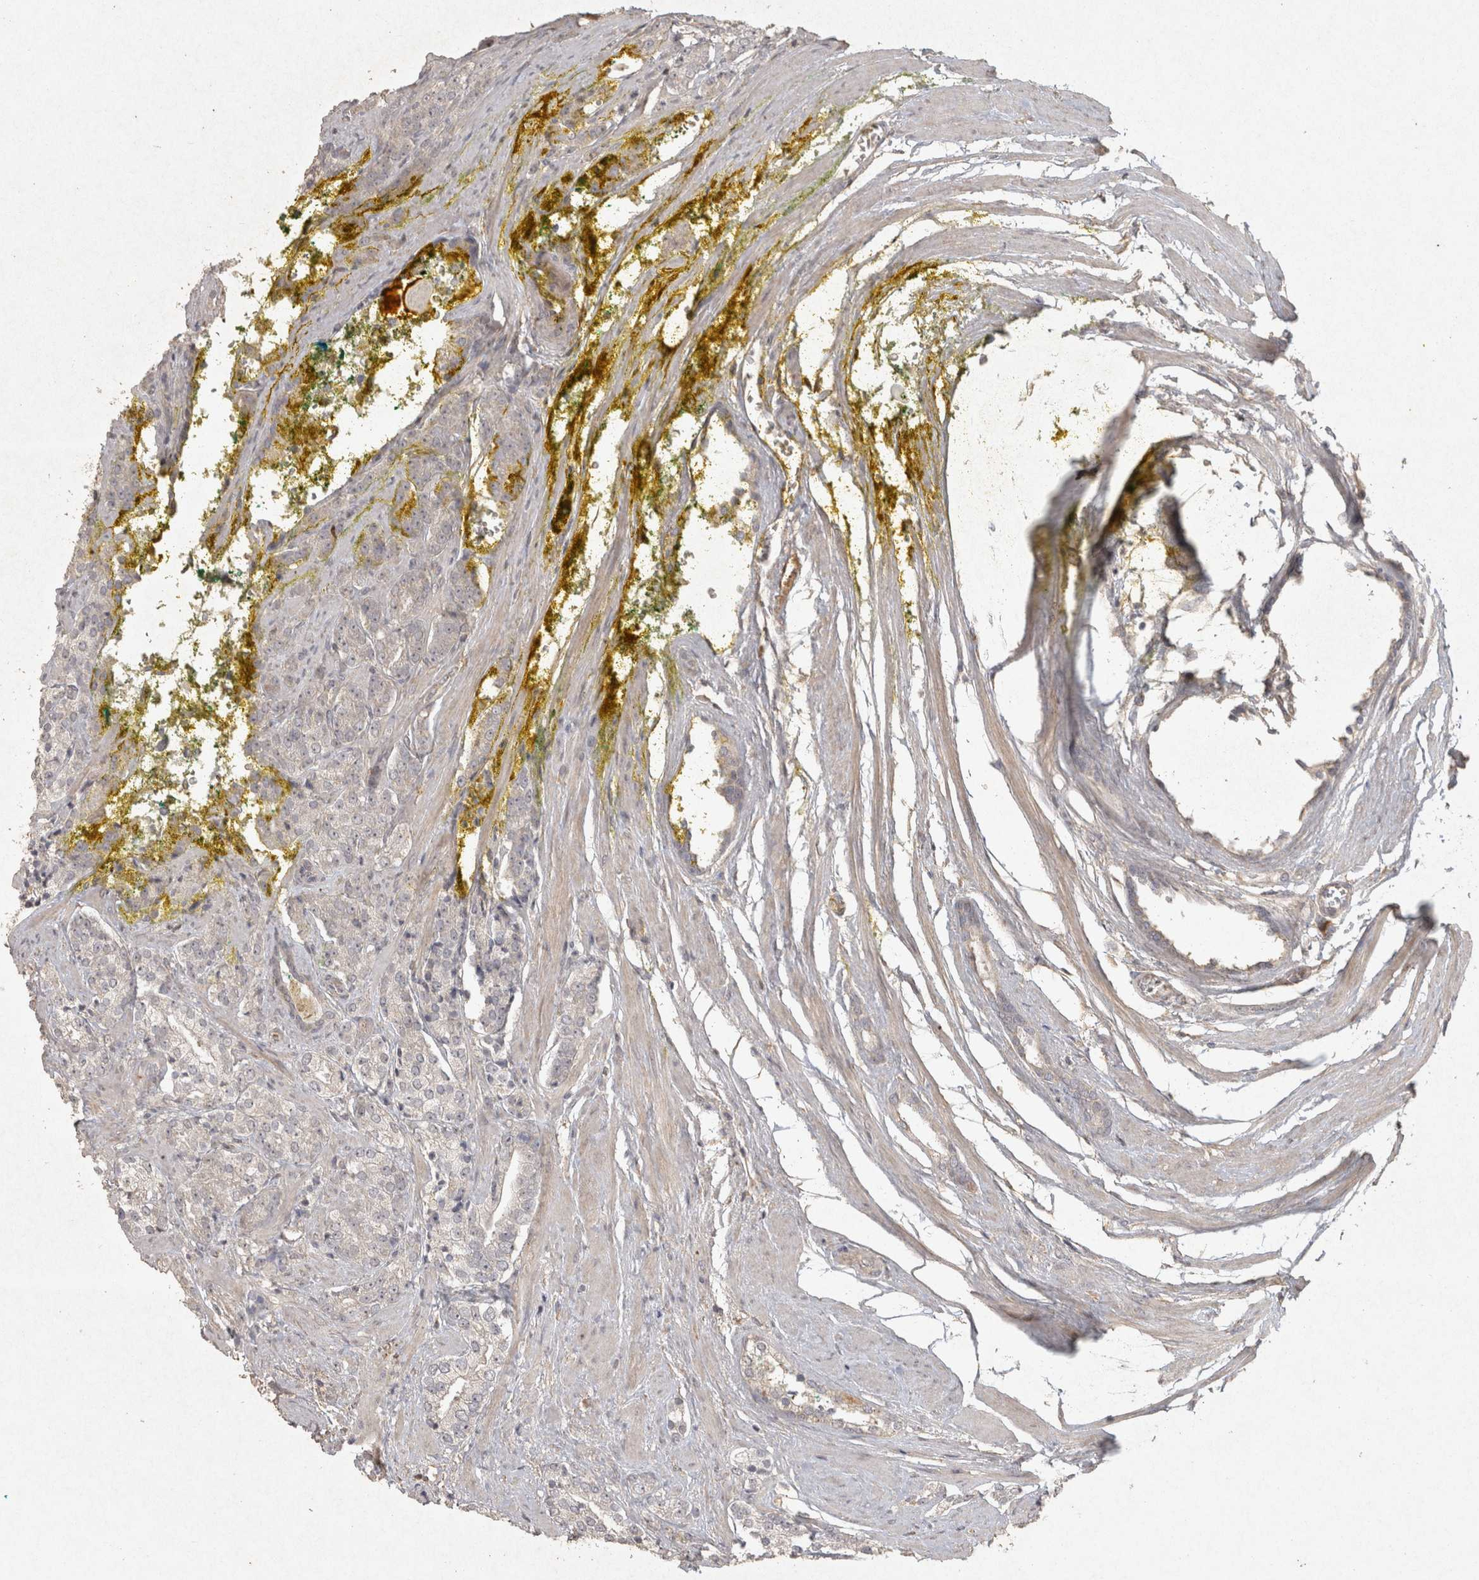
{"staining": {"intensity": "negative", "quantity": "none", "location": "none"}, "tissue": "prostate cancer", "cell_type": "Tumor cells", "image_type": "cancer", "snomed": [{"axis": "morphology", "description": "Adenocarcinoma, High grade"}, {"axis": "topography", "description": "Prostate"}], "caption": "This photomicrograph is of prostate cancer (adenocarcinoma (high-grade)) stained with IHC to label a protein in brown with the nuclei are counter-stained blue. There is no expression in tumor cells.", "gene": "OSTN", "patient": {"sex": "male", "age": 71}}